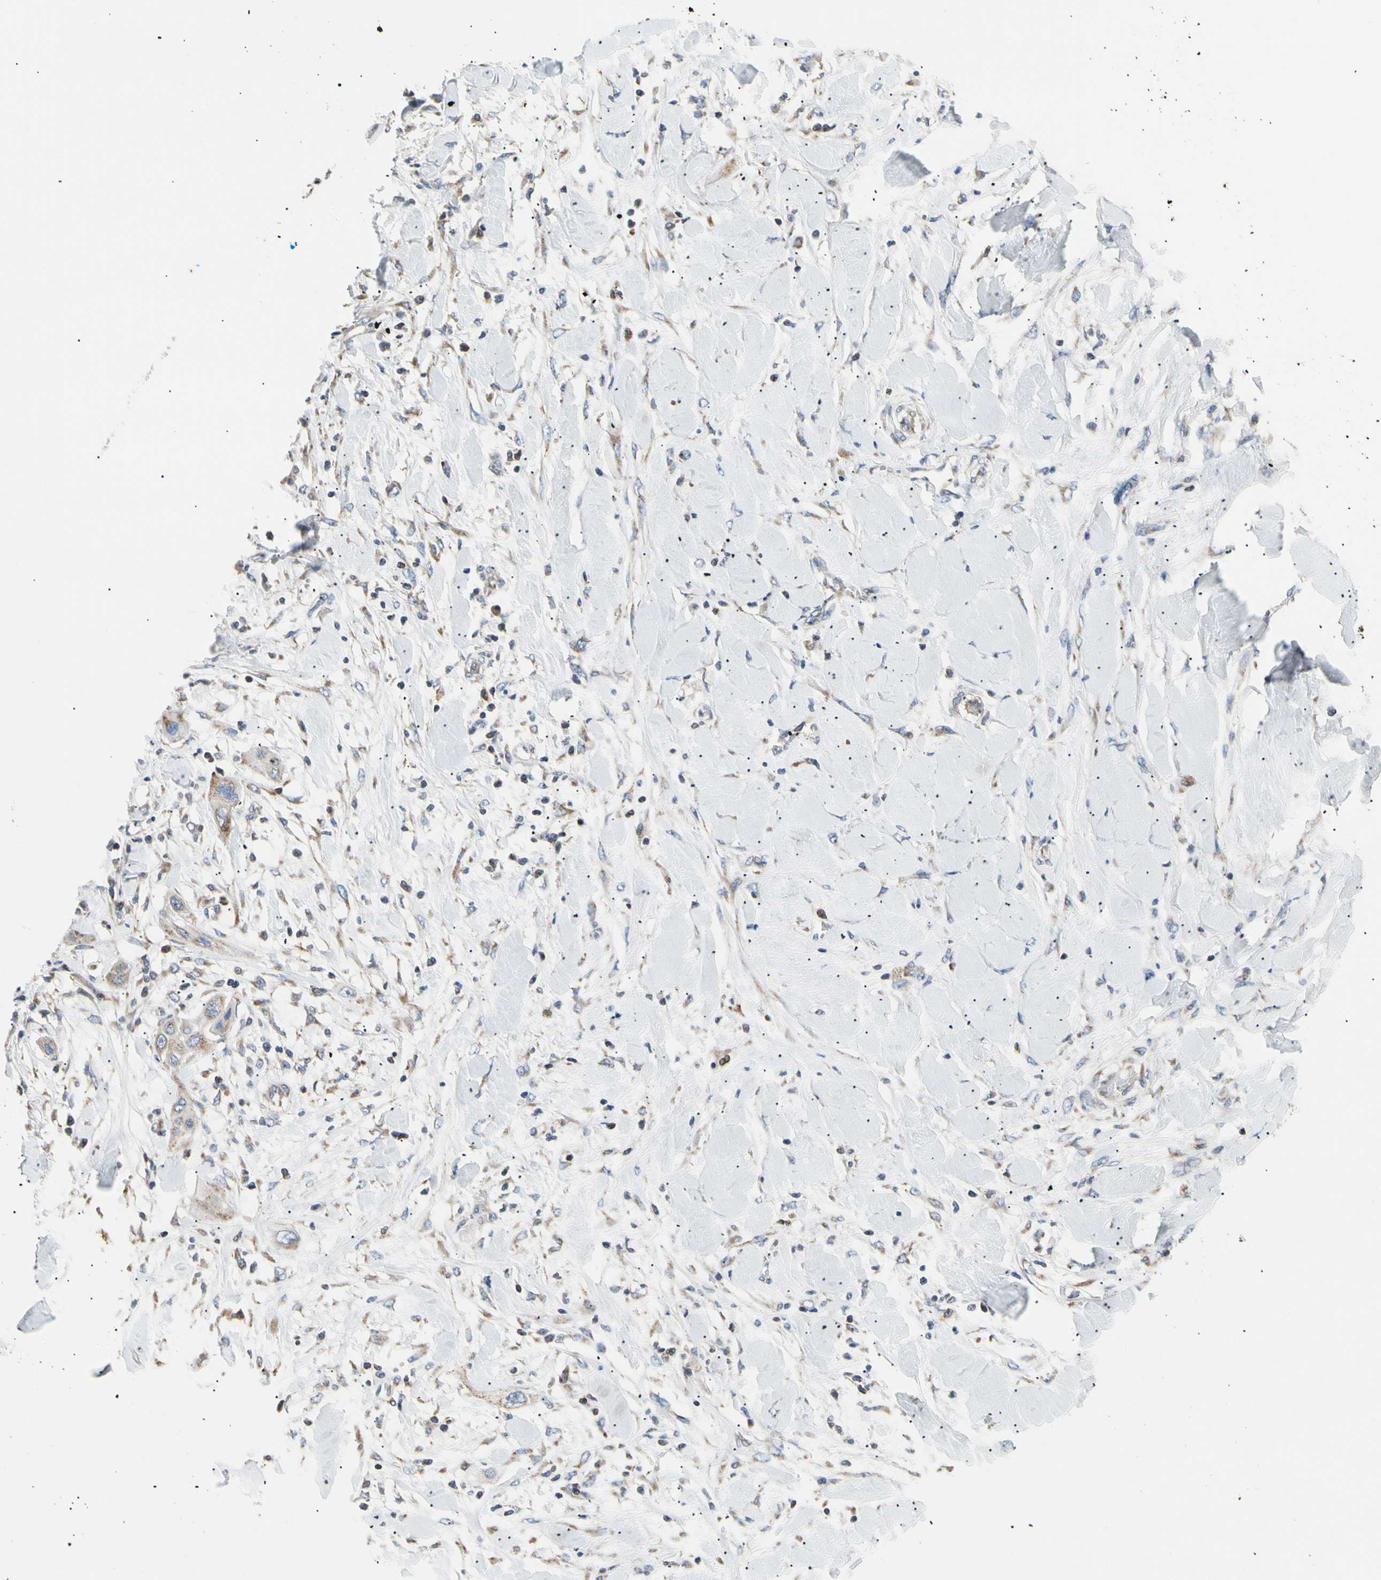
{"staining": {"intensity": "weak", "quantity": "25%-75%", "location": "cytoplasmic/membranous"}, "tissue": "lung cancer", "cell_type": "Tumor cells", "image_type": "cancer", "snomed": [{"axis": "morphology", "description": "Squamous cell carcinoma, NOS"}, {"axis": "topography", "description": "Lung"}], "caption": "Tumor cells reveal low levels of weak cytoplasmic/membranous expression in about 25%-75% of cells in human squamous cell carcinoma (lung).", "gene": "PLGRKT", "patient": {"sex": "female", "age": 47}}